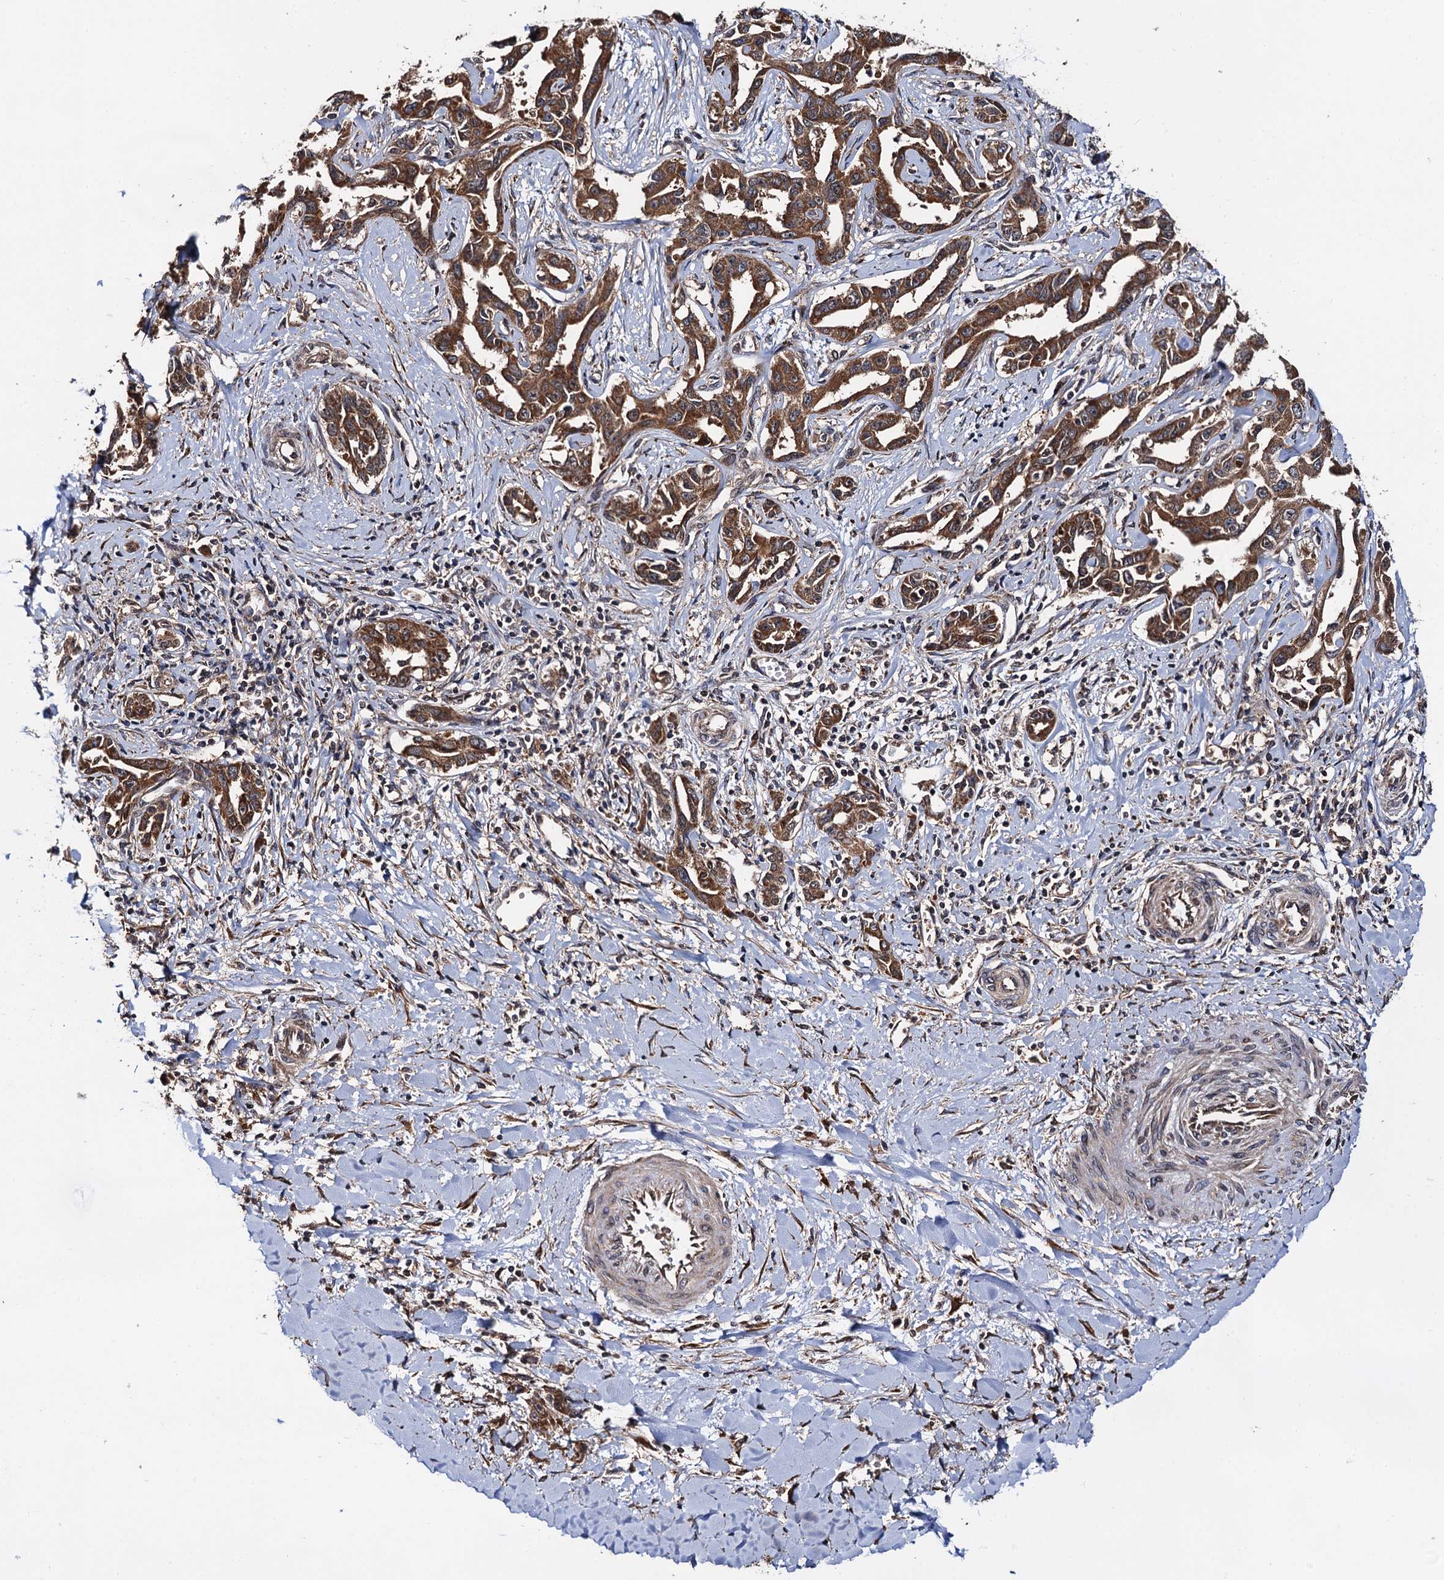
{"staining": {"intensity": "moderate", "quantity": ">75%", "location": "cytoplasmic/membranous"}, "tissue": "liver cancer", "cell_type": "Tumor cells", "image_type": "cancer", "snomed": [{"axis": "morphology", "description": "Cholangiocarcinoma"}, {"axis": "topography", "description": "Liver"}], "caption": "Immunohistochemical staining of human liver cholangiocarcinoma shows medium levels of moderate cytoplasmic/membranous staining in approximately >75% of tumor cells.", "gene": "MIER2", "patient": {"sex": "male", "age": 59}}